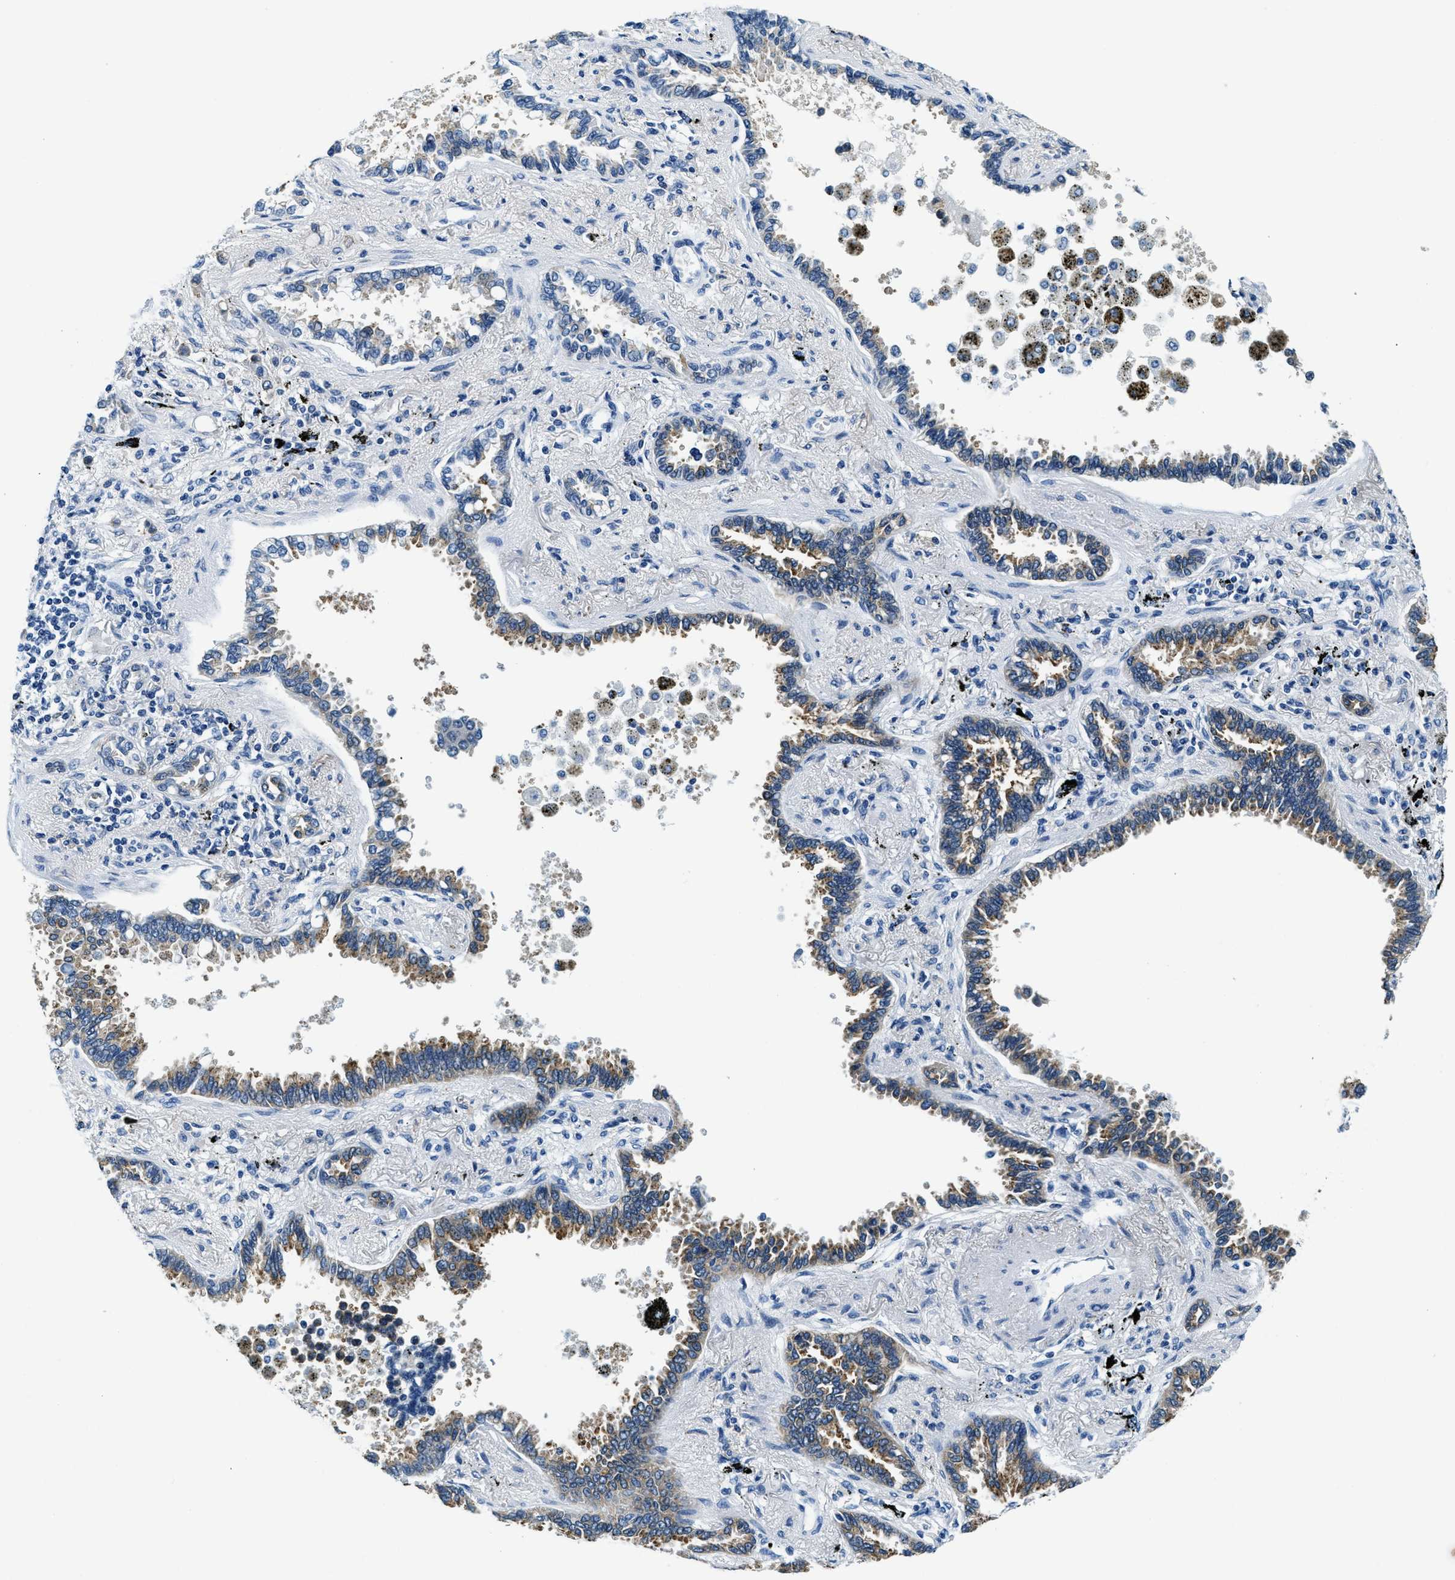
{"staining": {"intensity": "moderate", "quantity": ">75%", "location": "cytoplasmic/membranous"}, "tissue": "lung cancer", "cell_type": "Tumor cells", "image_type": "cancer", "snomed": [{"axis": "morphology", "description": "Normal tissue, NOS"}, {"axis": "morphology", "description": "Adenocarcinoma, NOS"}, {"axis": "topography", "description": "Lung"}], "caption": "Brown immunohistochemical staining in human lung cancer displays moderate cytoplasmic/membranous staining in approximately >75% of tumor cells. Using DAB (brown) and hematoxylin (blue) stains, captured at high magnification using brightfield microscopy.", "gene": "UBAC2", "patient": {"sex": "male", "age": 59}}